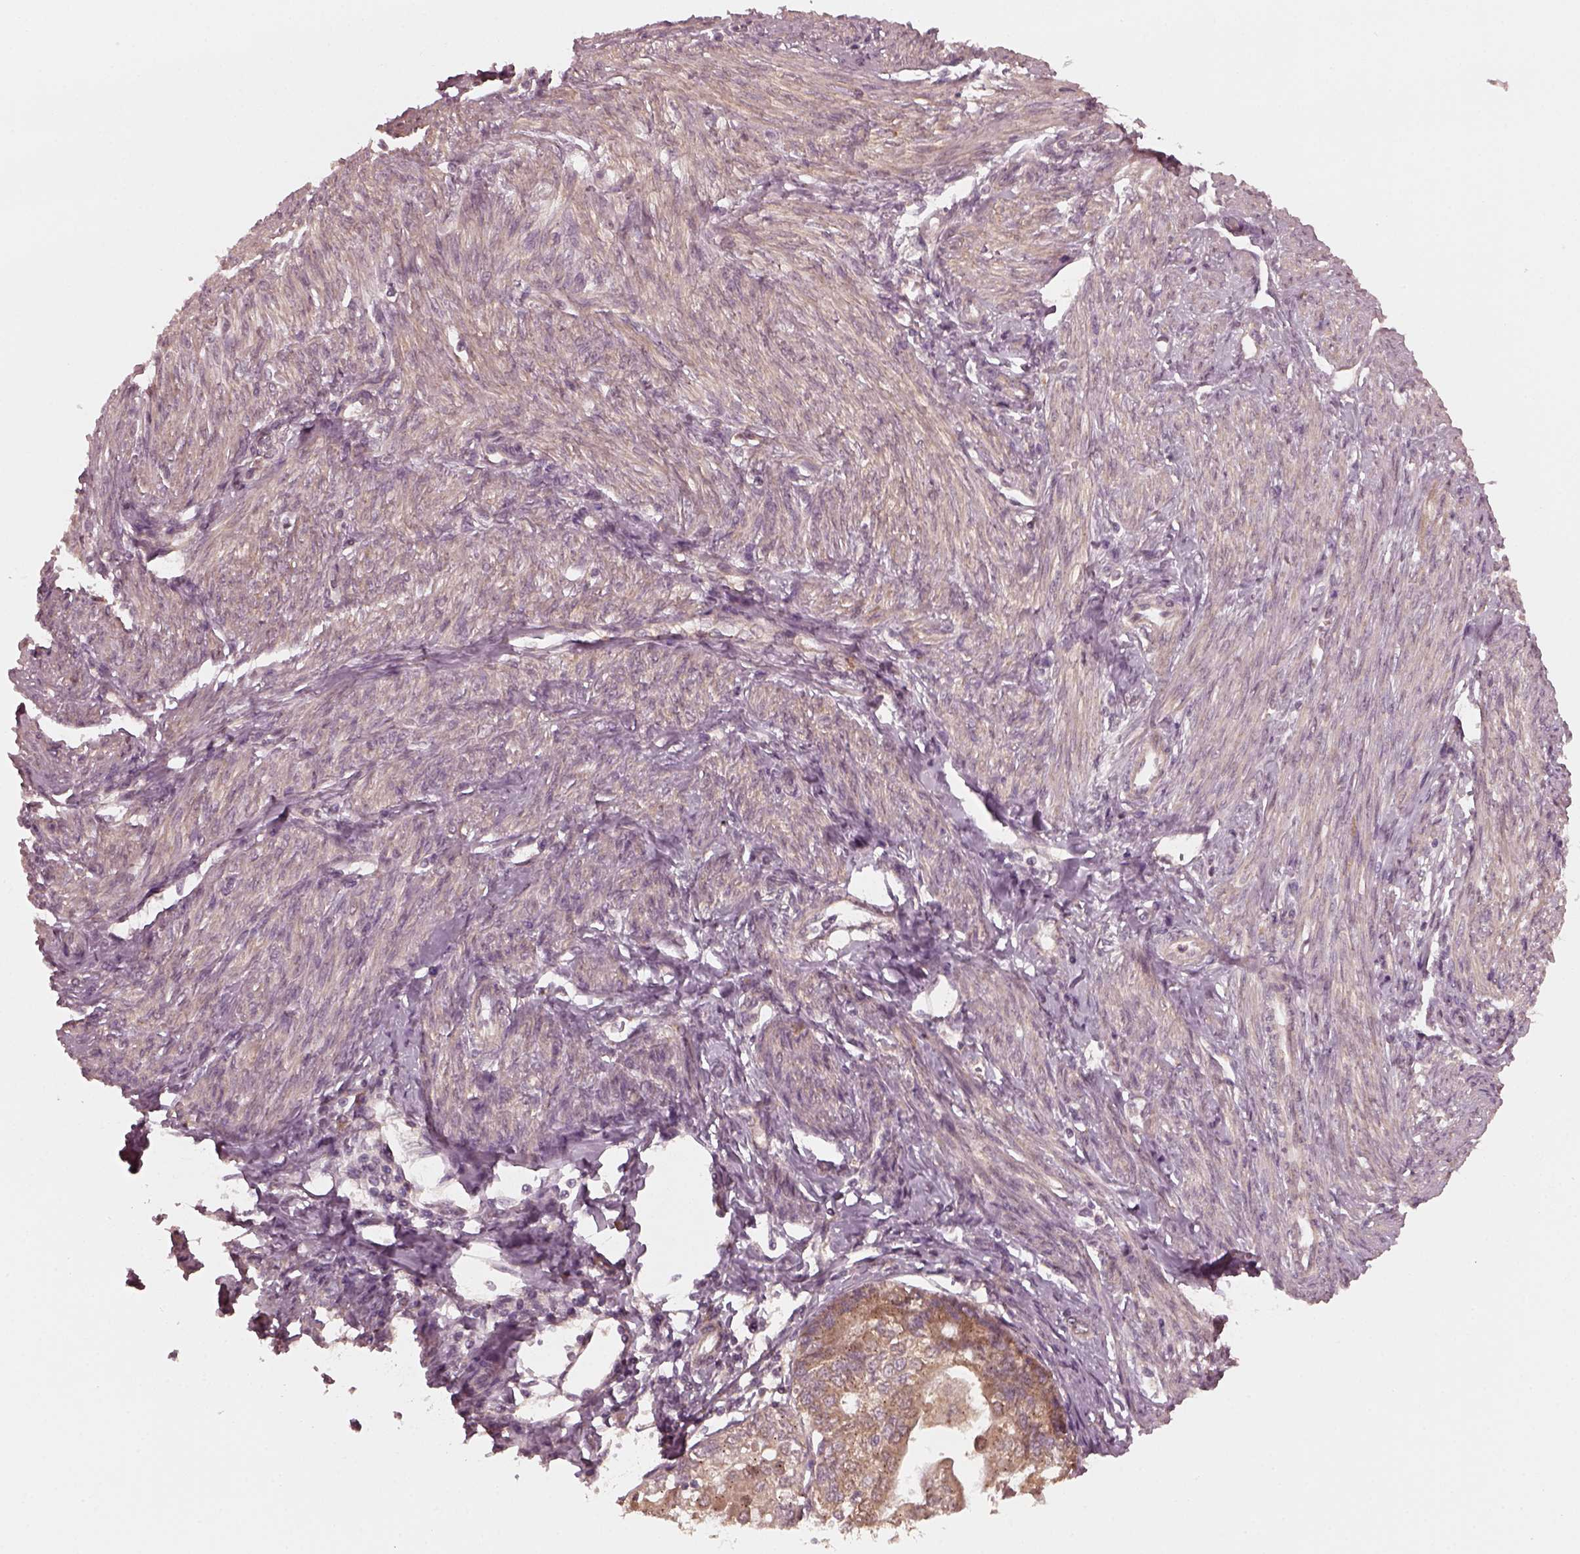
{"staining": {"intensity": "weak", "quantity": "25%-75%", "location": "cytoplasmic/membranous"}, "tissue": "endometrial cancer", "cell_type": "Tumor cells", "image_type": "cancer", "snomed": [{"axis": "morphology", "description": "Adenocarcinoma, NOS"}, {"axis": "topography", "description": "Endometrium"}], "caption": "Endometrial cancer stained with a protein marker displays weak staining in tumor cells.", "gene": "FAF2", "patient": {"sex": "female", "age": 68}}